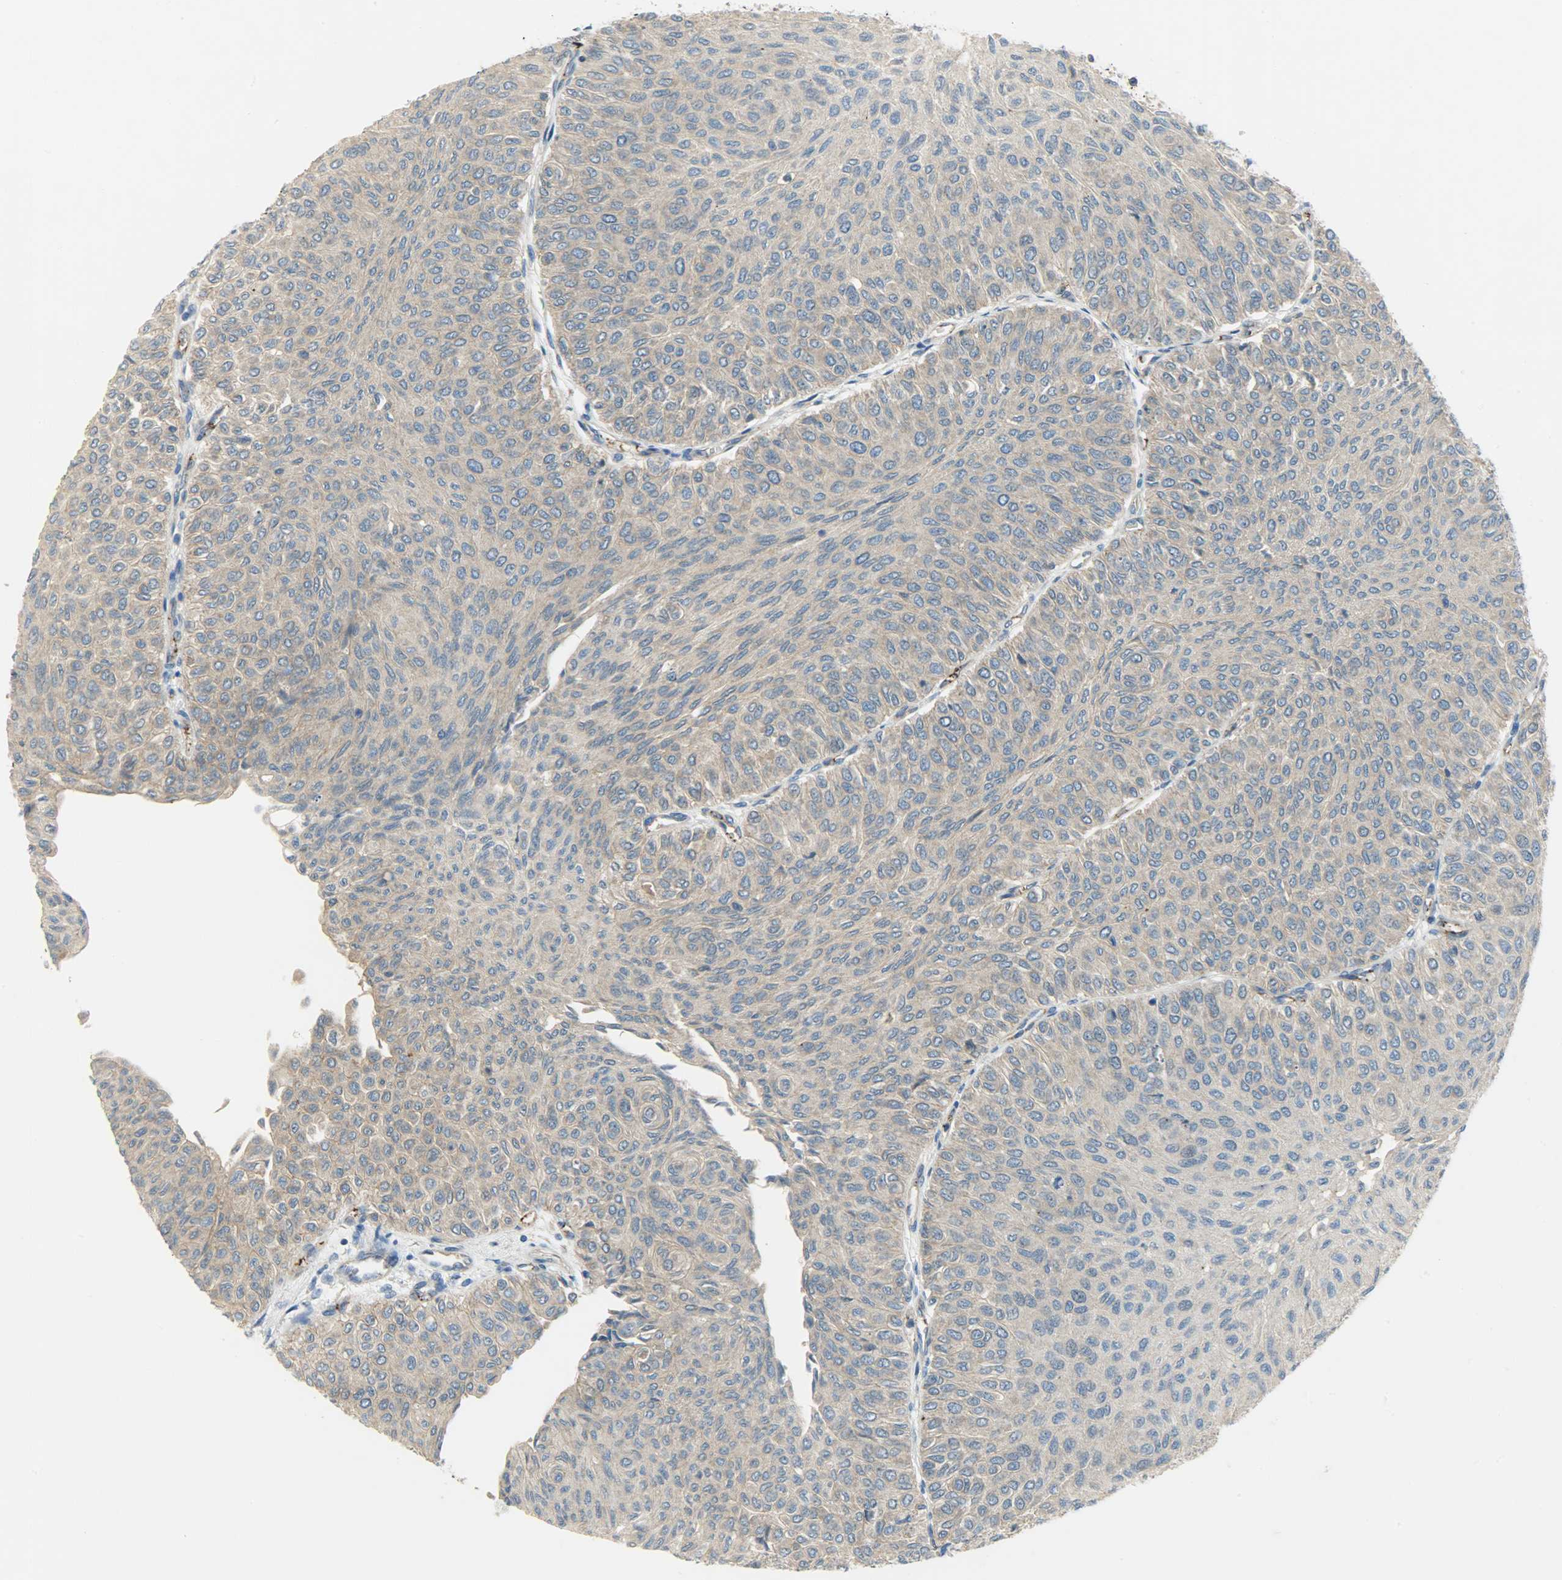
{"staining": {"intensity": "weak", "quantity": ">75%", "location": "cytoplasmic/membranous"}, "tissue": "urothelial cancer", "cell_type": "Tumor cells", "image_type": "cancer", "snomed": [{"axis": "morphology", "description": "Urothelial carcinoma, Low grade"}, {"axis": "topography", "description": "Urinary bladder"}], "caption": "A photomicrograph of human low-grade urothelial carcinoma stained for a protein shows weak cytoplasmic/membranous brown staining in tumor cells. (DAB IHC, brown staining for protein, blue staining for nuclei).", "gene": "KIAA1217", "patient": {"sex": "male", "age": 78}}